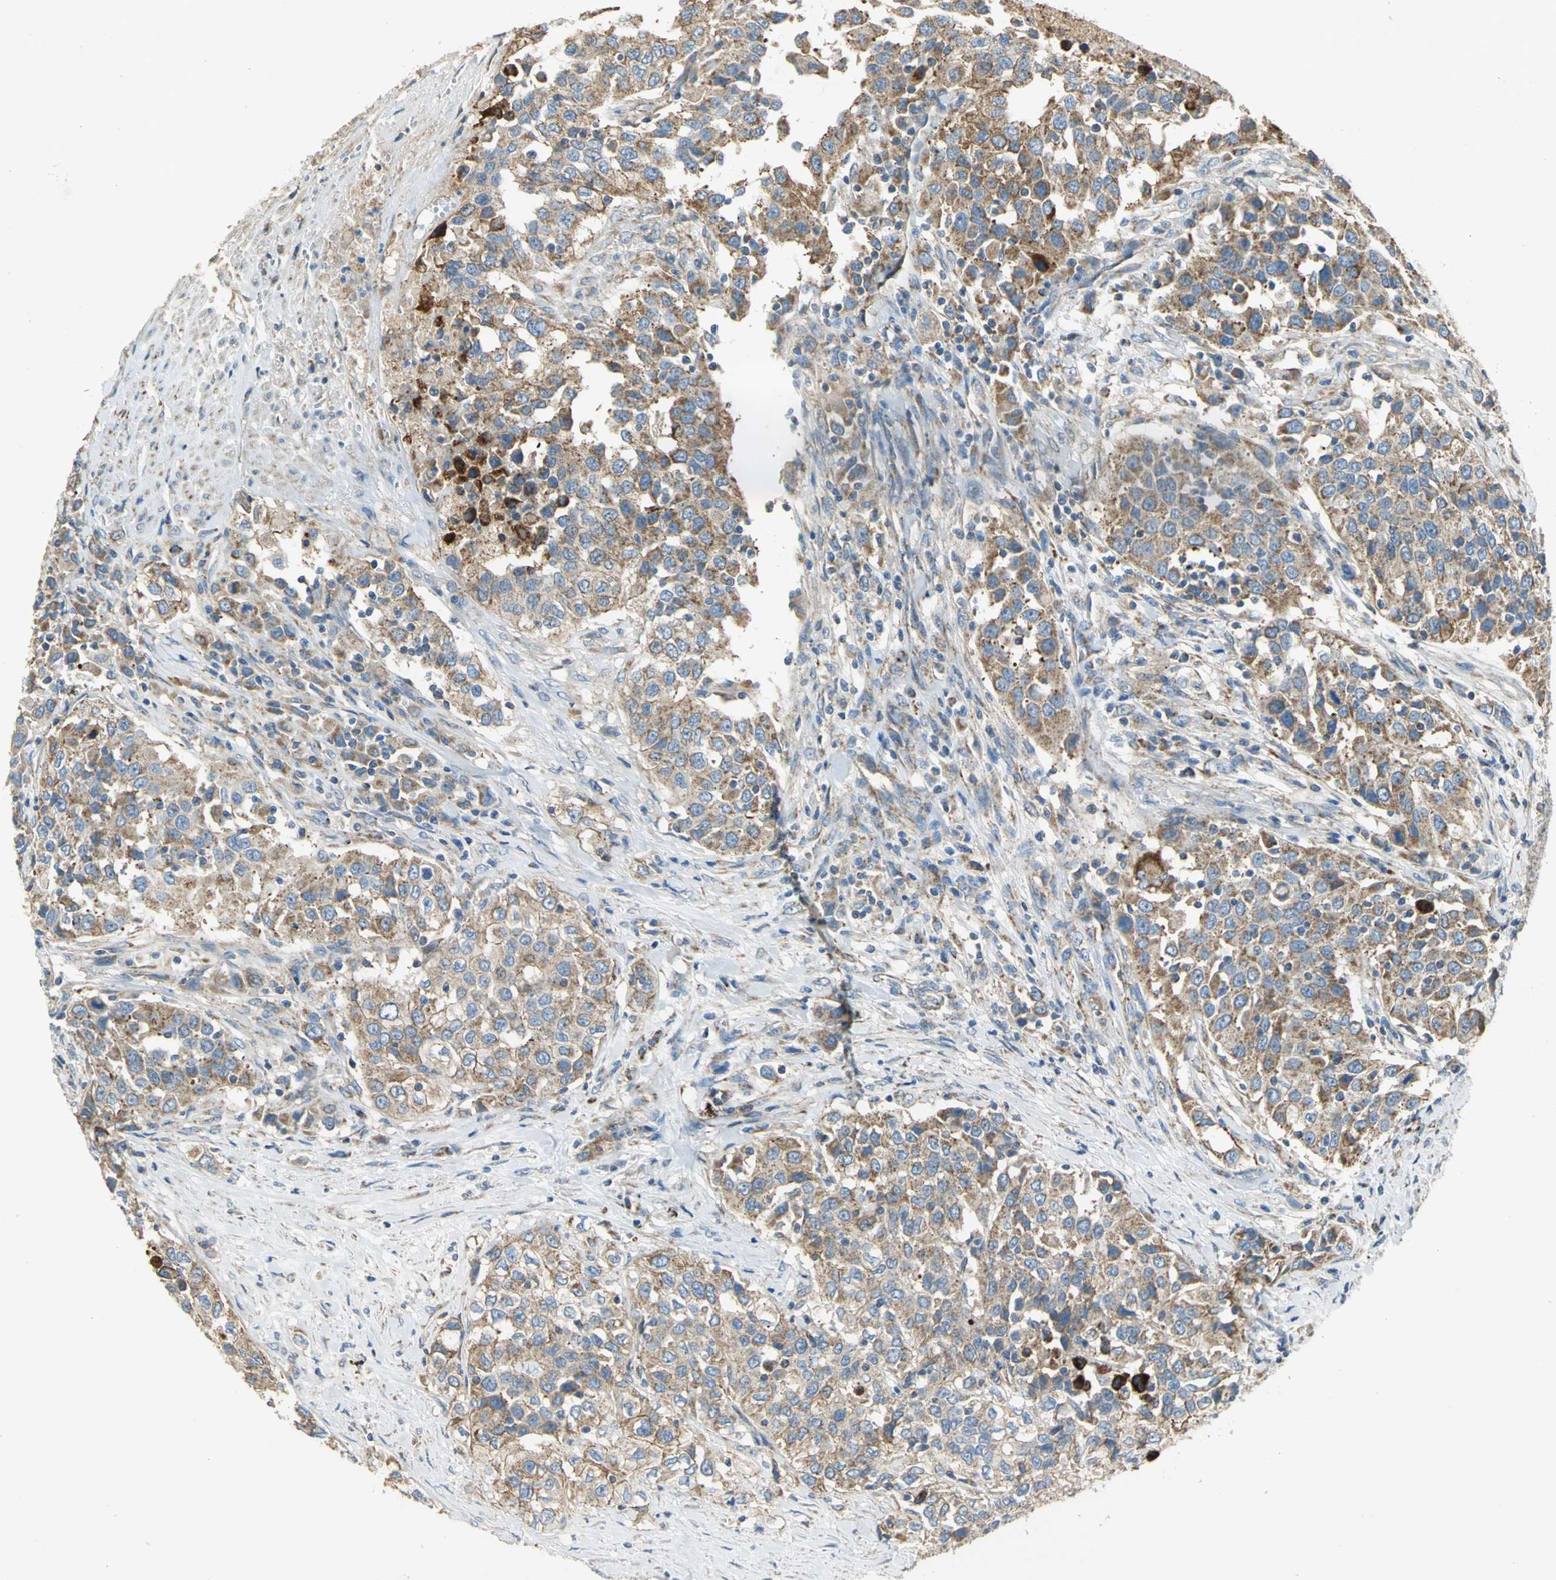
{"staining": {"intensity": "moderate", "quantity": ">75%", "location": "cytoplasmic/membranous"}, "tissue": "urothelial cancer", "cell_type": "Tumor cells", "image_type": "cancer", "snomed": [{"axis": "morphology", "description": "Urothelial carcinoma, High grade"}, {"axis": "topography", "description": "Urinary bladder"}], "caption": "This micrograph displays urothelial cancer stained with immunohistochemistry (IHC) to label a protein in brown. The cytoplasmic/membranous of tumor cells show moderate positivity for the protein. Nuclei are counter-stained blue.", "gene": "NDUFB5", "patient": {"sex": "female", "age": 80}}